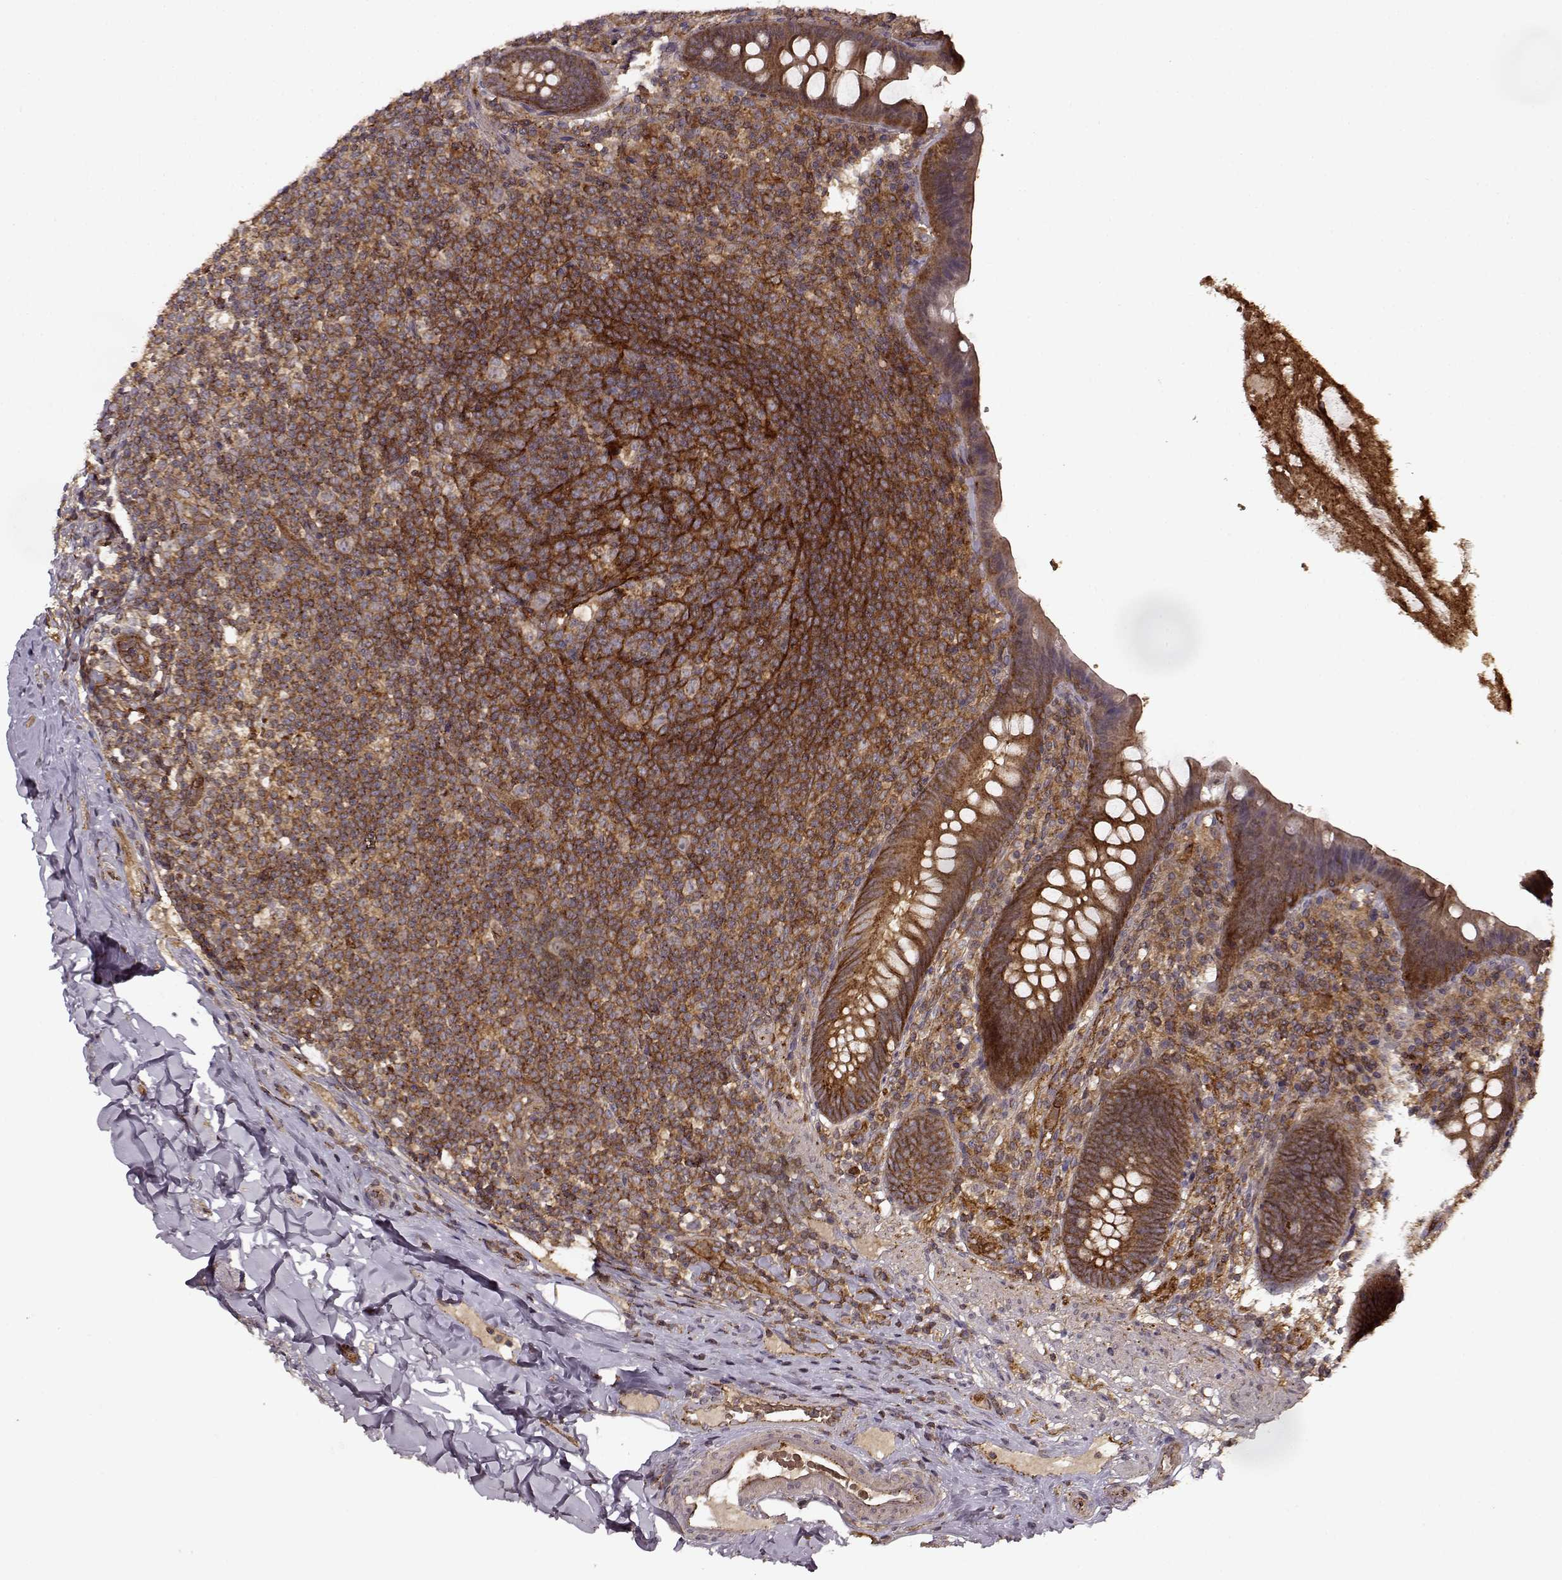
{"staining": {"intensity": "negative", "quantity": "none", "location": "none"}, "tissue": "appendix", "cell_type": "Glandular cells", "image_type": "normal", "snomed": [{"axis": "morphology", "description": "Normal tissue, NOS"}, {"axis": "topography", "description": "Appendix"}], "caption": "Immunohistochemistry (IHC) photomicrograph of unremarkable appendix: appendix stained with DAB (3,3'-diaminobenzidine) displays no significant protein positivity in glandular cells.", "gene": "IFRD2", "patient": {"sex": "male", "age": 47}}